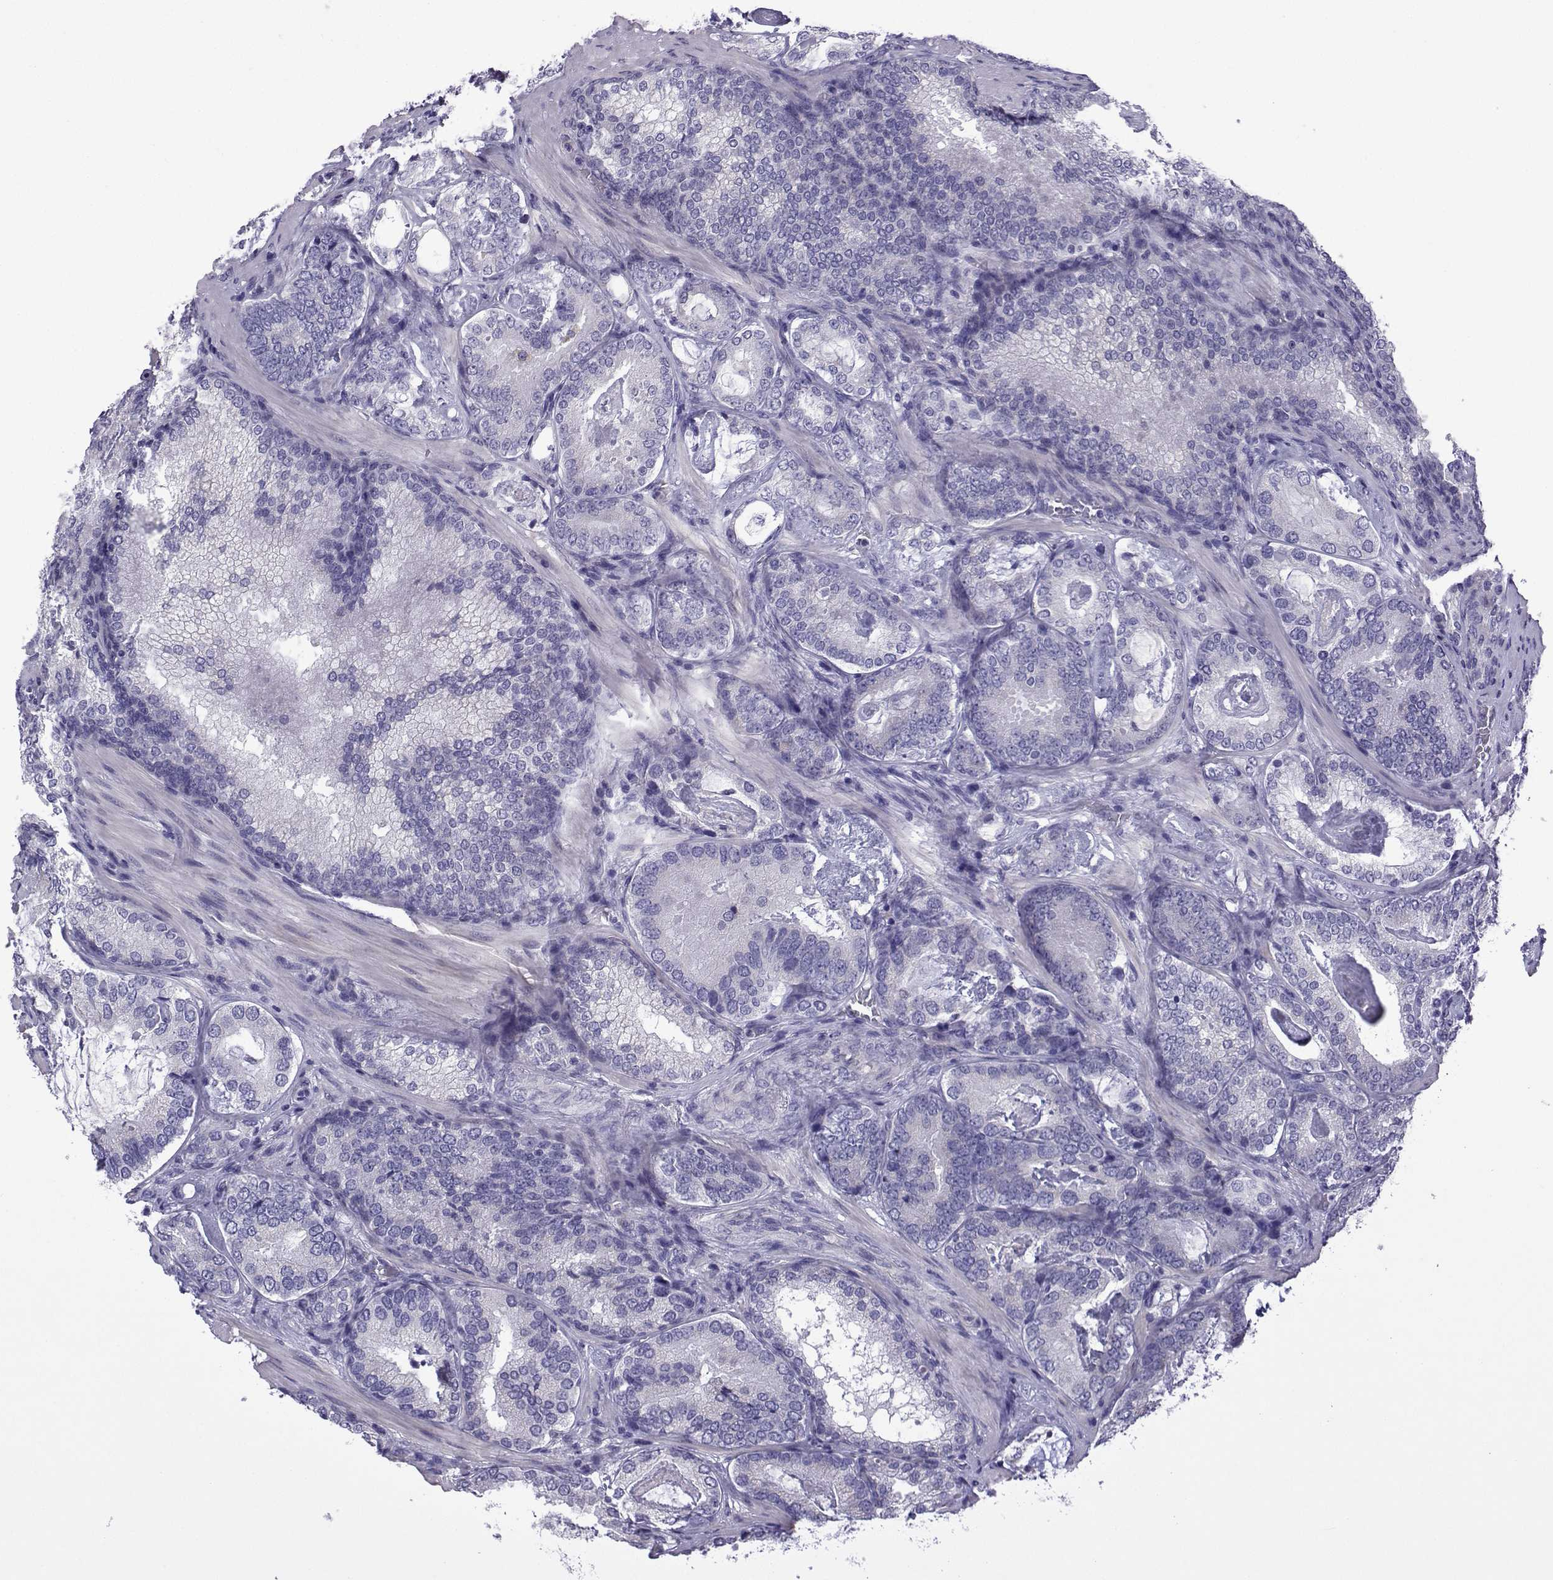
{"staining": {"intensity": "negative", "quantity": "none", "location": "none"}, "tissue": "prostate cancer", "cell_type": "Tumor cells", "image_type": "cancer", "snomed": [{"axis": "morphology", "description": "Adenocarcinoma, Low grade"}, {"axis": "topography", "description": "Prostate"}], "caption": "Prostate cancer (low-grade adenocarcinoma) was stained to show a protein in brown. There is no significant staining in tumor cells.", "gene": "CFAP70", "patient": {"sex": "male", "age": 60}}